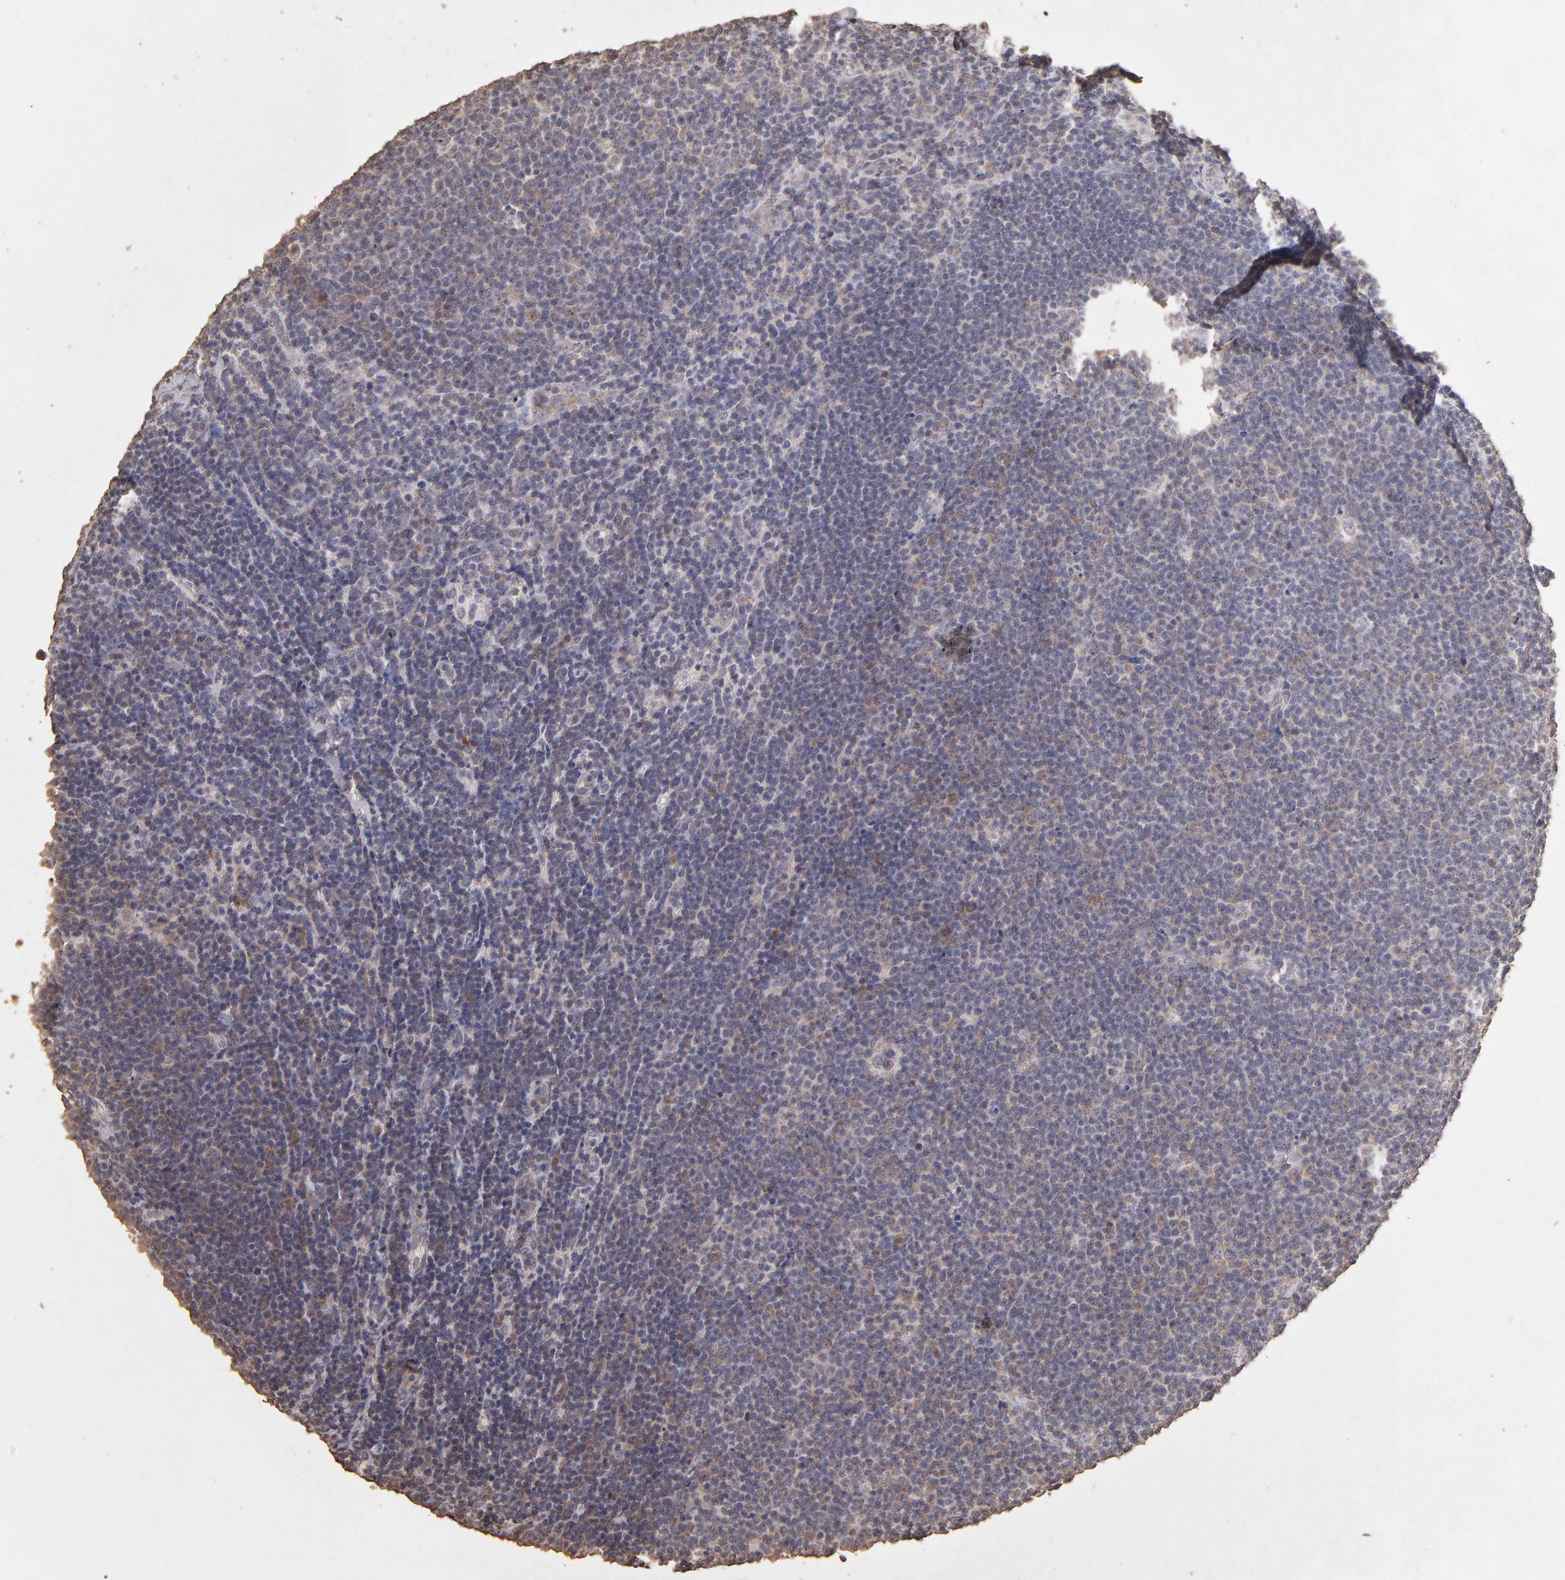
{"staining": {"intensity": "weak", "quantity": "25%-75%", "location": "cytoplasmic/membranous"}, "tissue": "lymphoma", "cell_type": "Tumor cells", "image_type": "cancer", "snomed": [{"axis": "morphology", "description": "Malignant lymphoma, non-Hodgkin's type, Low grade"}, {"axis": "topography", "description": "Lymph node"}], "caption": "Immunohistochemical staining of human low-grade malignant lymphoma, non-Hodgkin's type reveals weak cytoplasmic/membranous protein expression in about 25%-75% of tumor cells.", "gene": "OPHN1", "patient": {"sex": "male", "age": 74}}